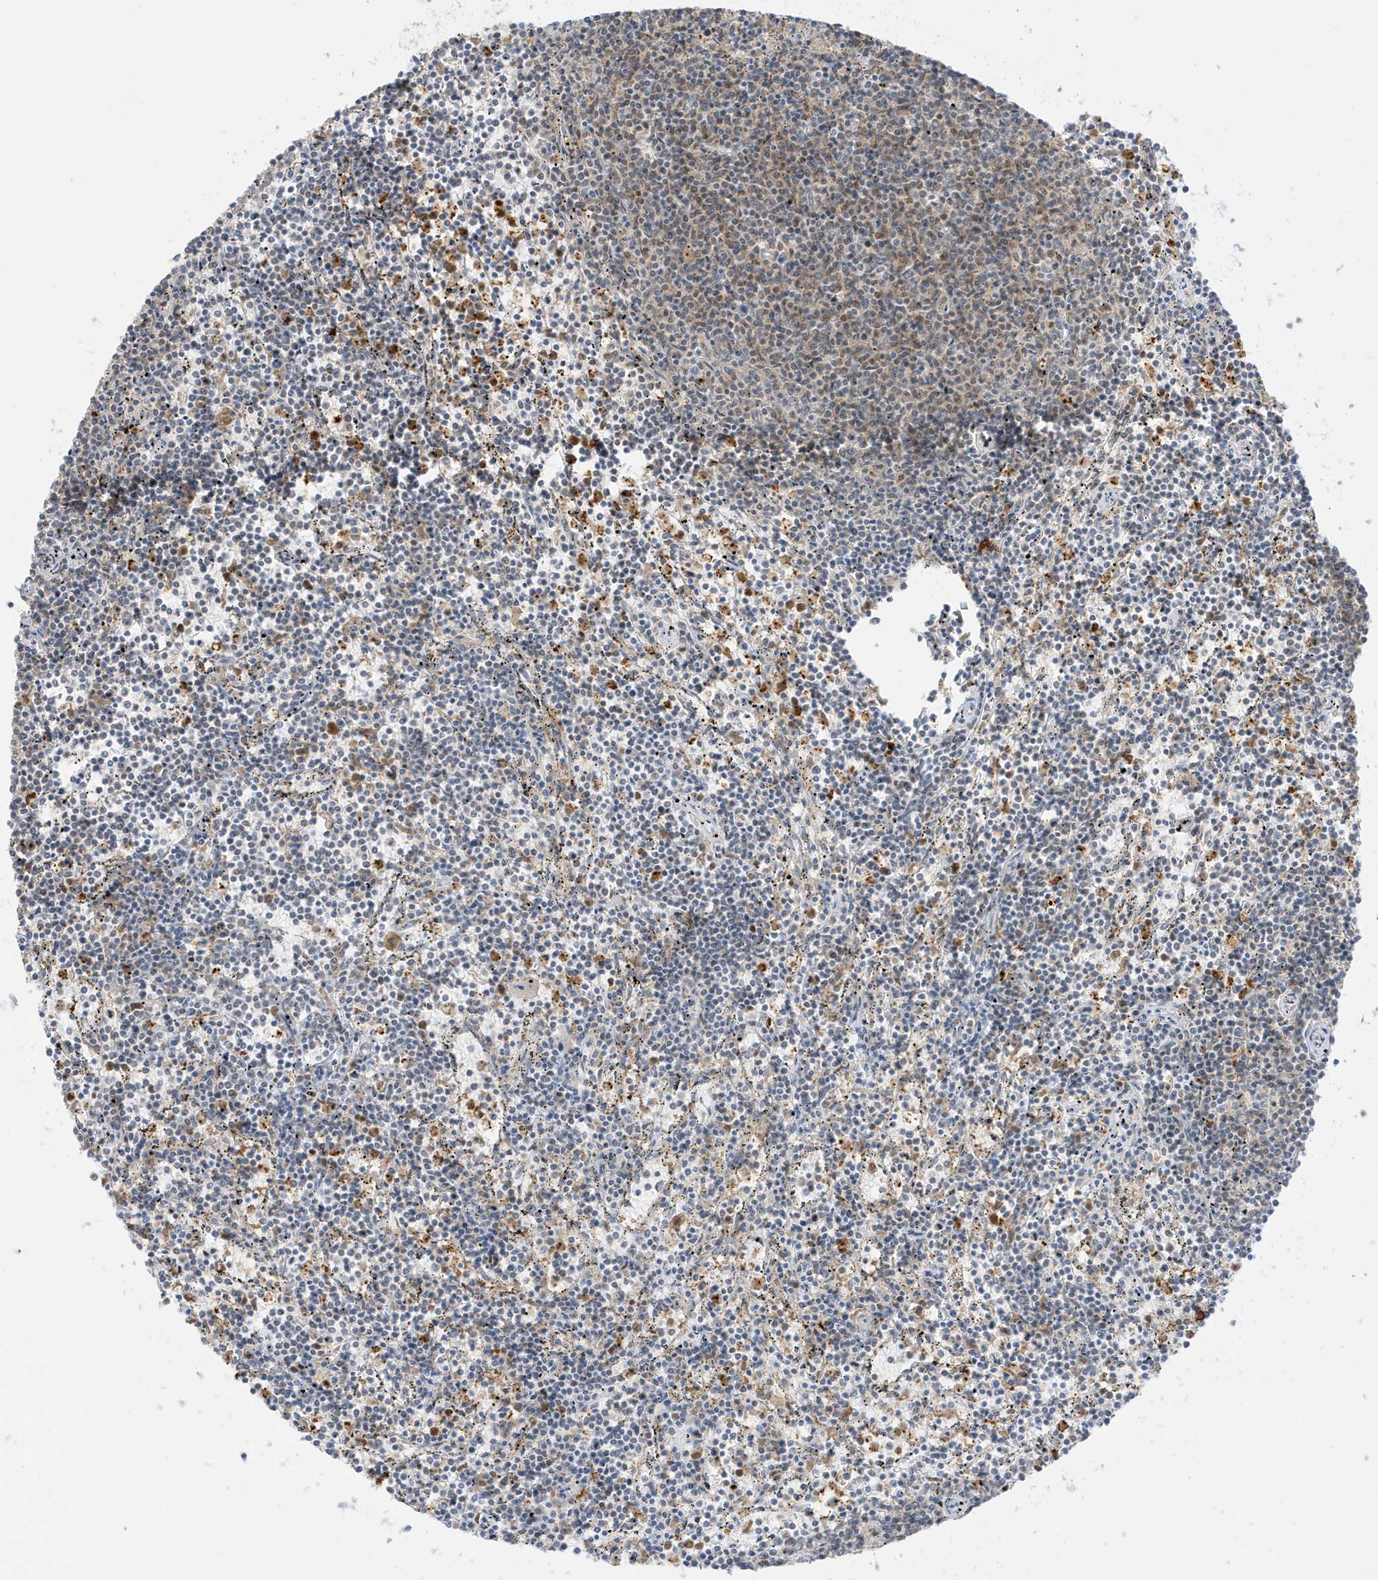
{"staining": {"intensity": "negative", "quantity": "none", "location": "none"}, "tissue": "lymphoma", "cell_type": "Tumor cells", "image_type": "cancer", "snomed": [{"axis": "morphology", "description": "Malignant lymphoma, non-Hodgkin's type, Low grade"}, {"axis": "topography", "description": "Spleen"}], "caption": "An IHC image of malignant lymphoma, non-Hodgkin's type (low-grade) is shown. There is no staining in tumor cells of malignant lymphoma, non-Hodgkin's type (low-grade).", "gene": "GCA", "patient": {"sex": "female", "age": 50}}